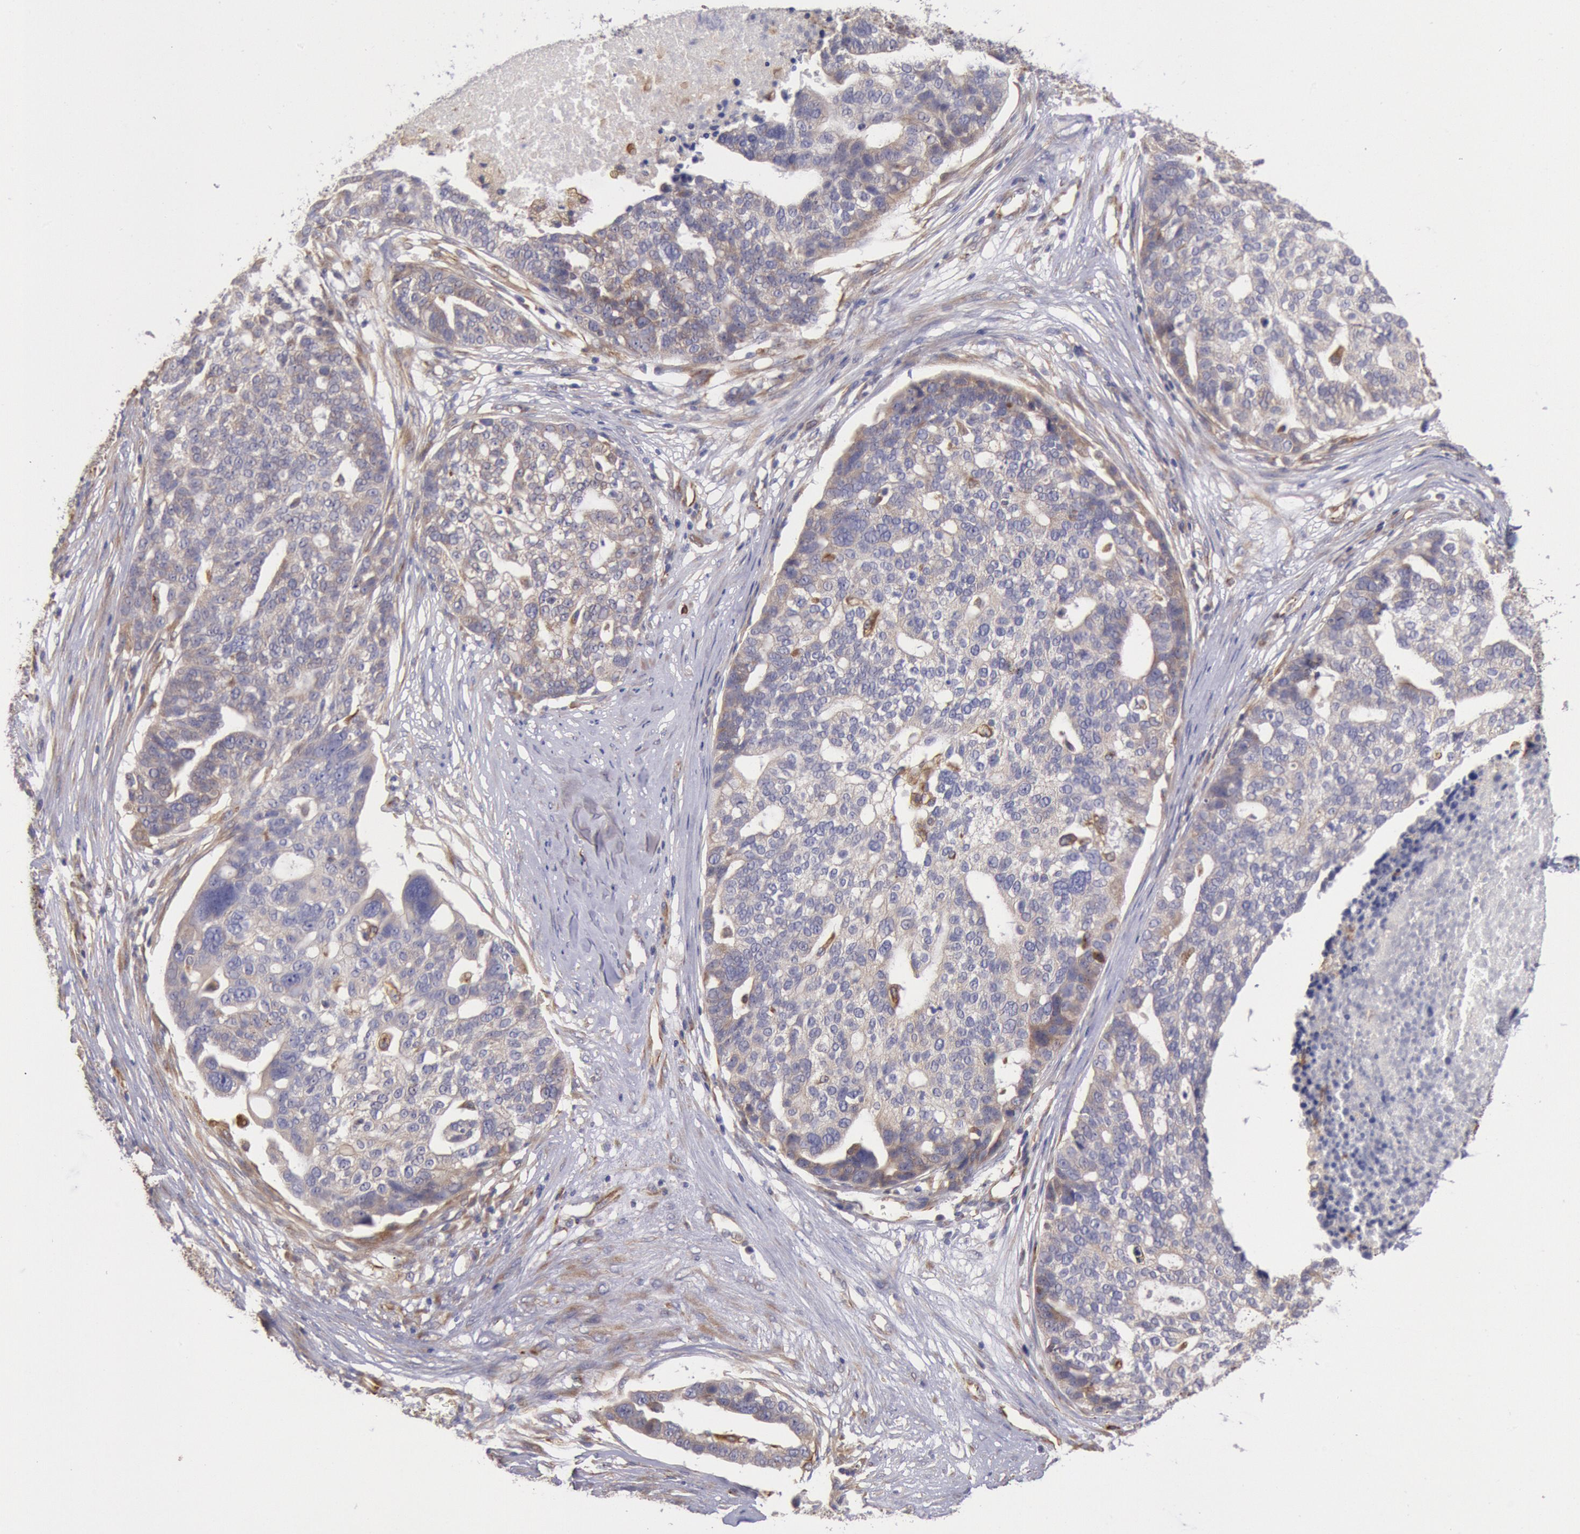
{"staining": {"intensity": "weak", "quantity": "<25%", "location": "cytoplasmic/membranous"}, "tissue": "ovarian cancer", "cell_type": "Tumor cells", "image_type": "cancer", "snomed": [{"axis": "morphology", "description": "Cystadenocarcinoma, serous, NOS"}, {"axis": "topography", "description": "Ovary"}], "caption": "The micrograph demonstrates no staining of tumor cells in serous cystadenocarcinoma (ovarian). (IHC, brightfield microscopy, high magnification).", "gene": "RNF139", "patient": {"sex": "female", "age": 59}}